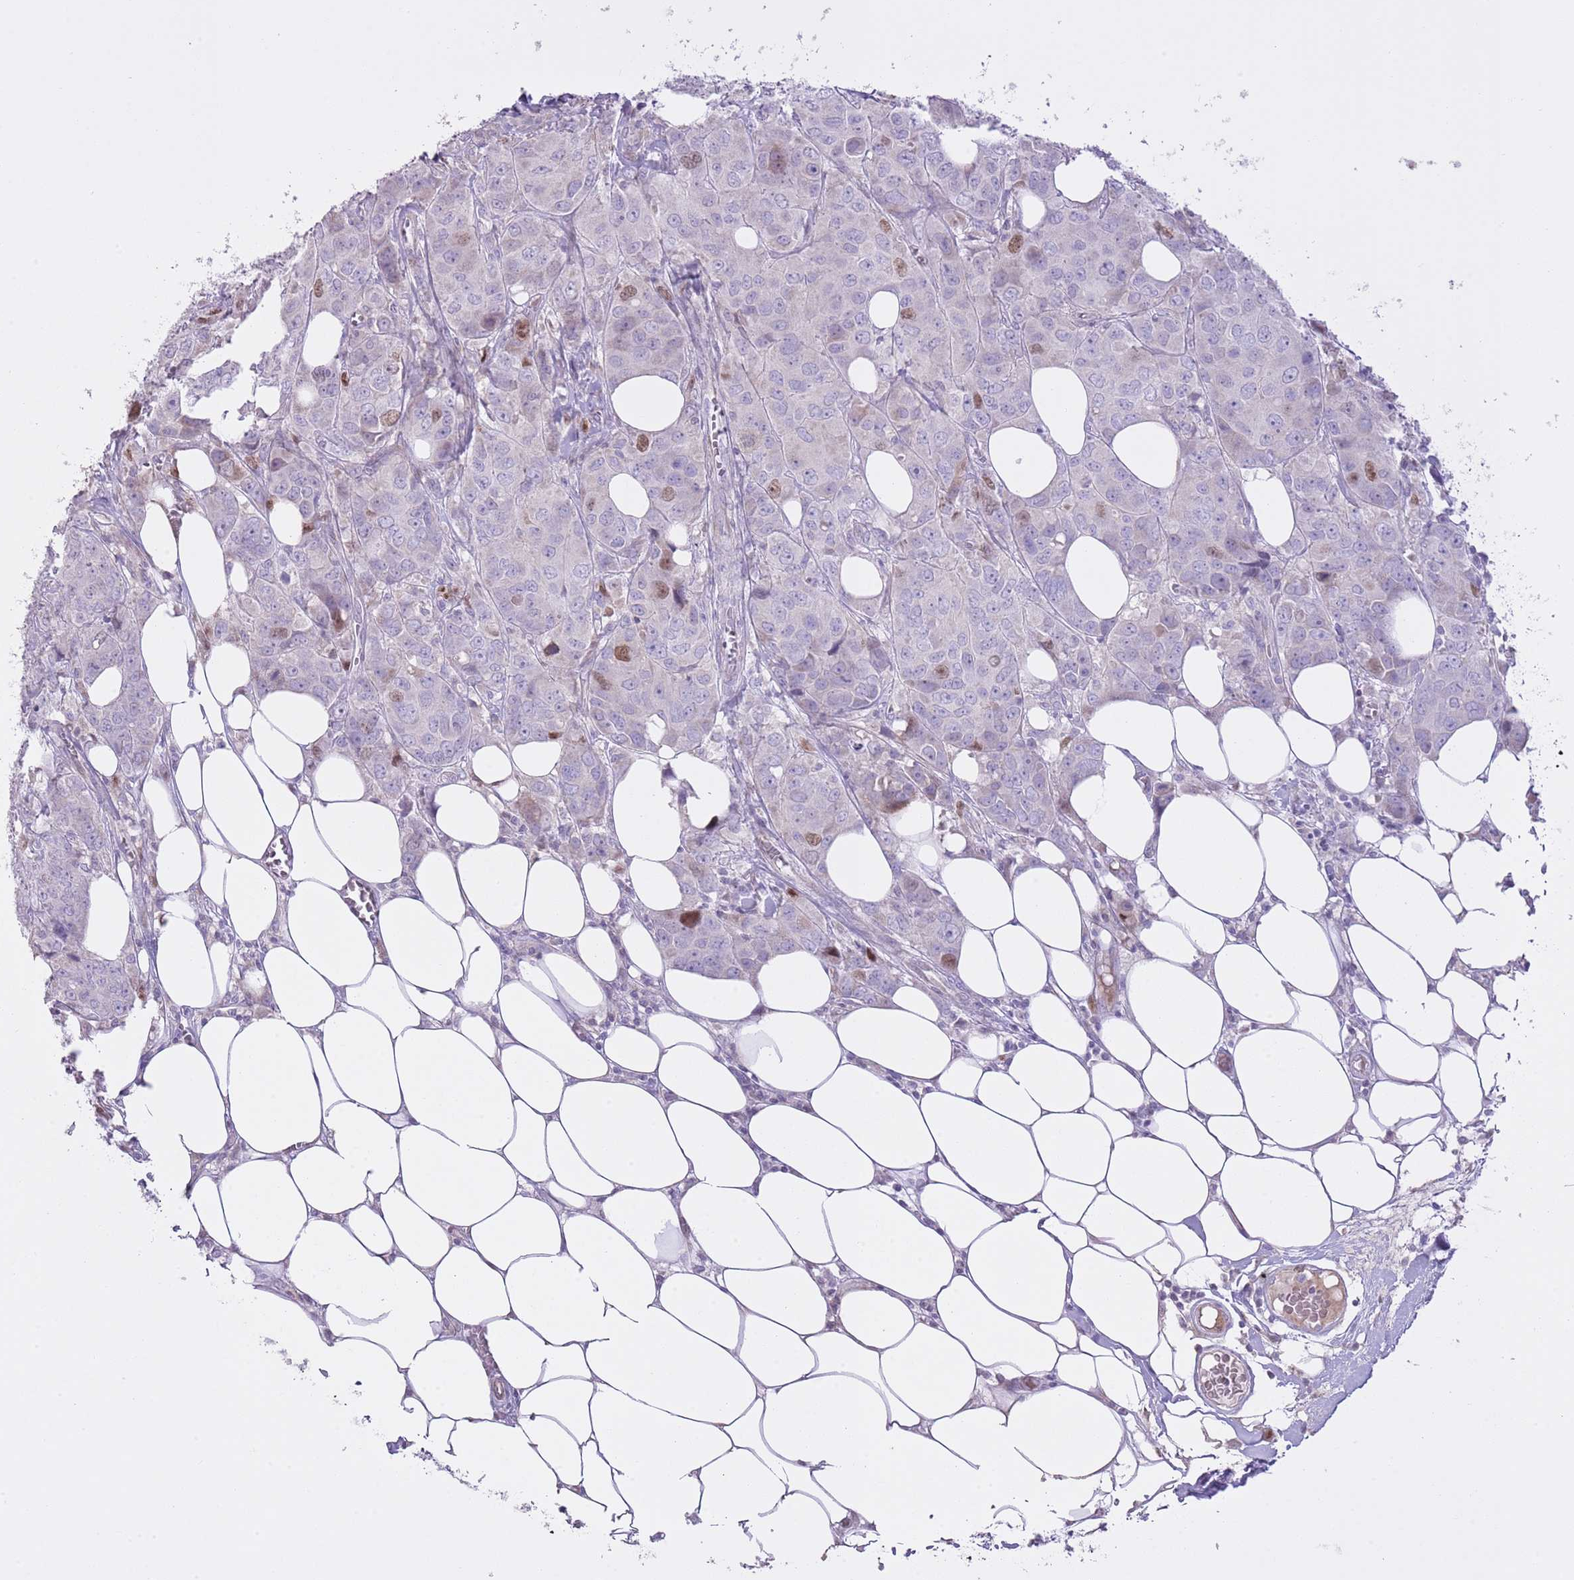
{"staining": {"intensity": "moderate", "quantity": "<25%", "location": "nuclear"}, "tissue": "breast cancer", "cell_type": "Tumor cells", "image_type": "cancer", "snomed": [{"axis": "morphology", "description": "Duct carcinoma"}, {"axis": "topography", "description": "Breast"}], "caption": "This photomicrograph displays immunohistochemistry staining of human intraductal carcinoma (breast), with low moderate nuclear expression in approximately <25% of tumor cells.", "gene": "GMNN", "patient": {"sex": "female", "age": 43}}